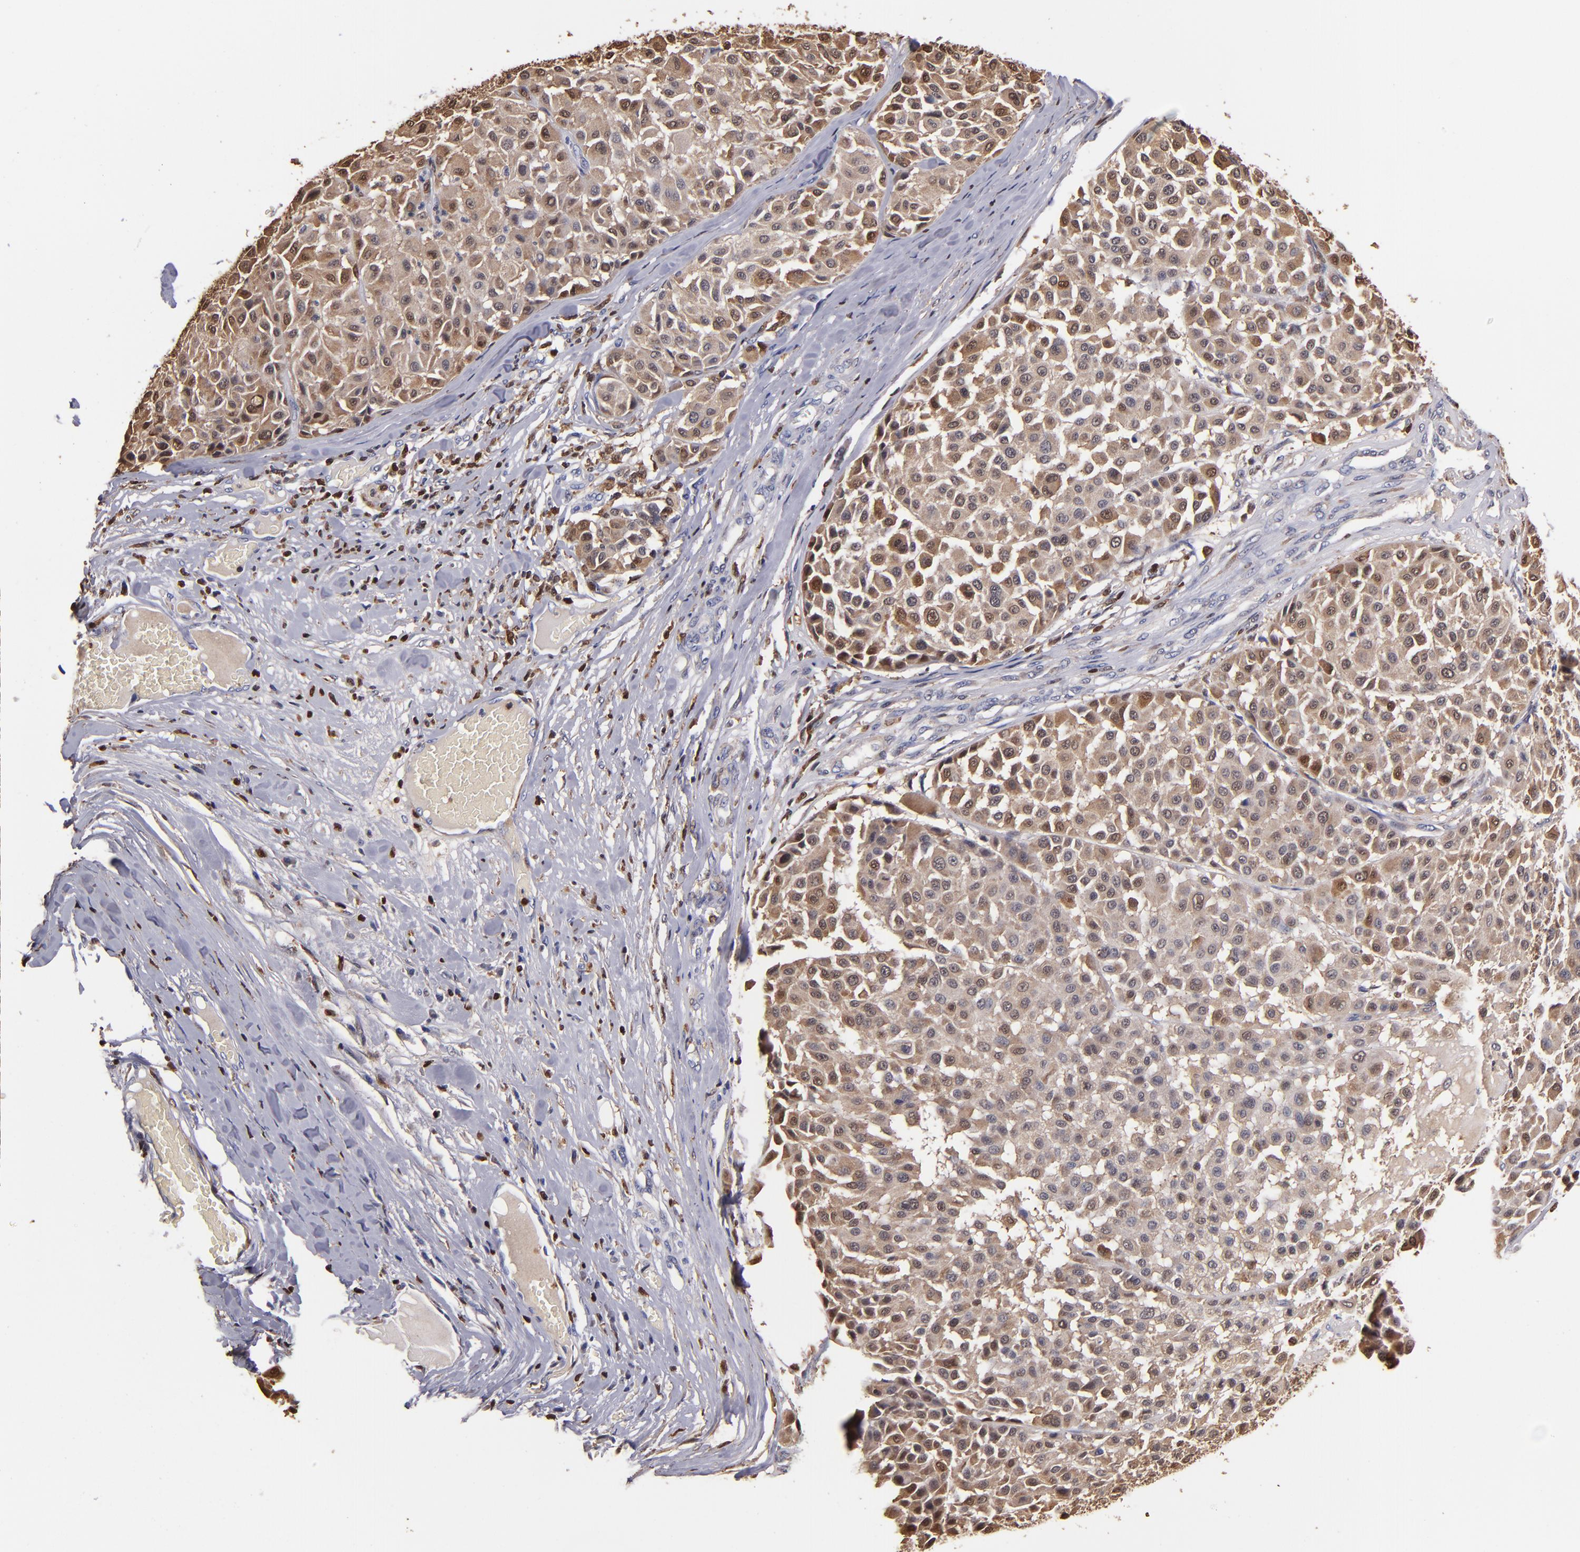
{"staining": {"intensity": "moderate", "quantity": ">75%", "location": "cytoplasmic/membranous"}, "tissue": "melanoma", "cell_type": "Tumor cells", "image_type": "cancer", "snomed": [{"axis": "morphology", "description": "Malignant melanoma, Metastatic site"}, {"axis": "topography", "description": "Soft tissue"}], "caption": "Immunohistochemical staining of human malignant melanoma (metastatic site) exhibits moderate cytoplasmic/membranous protein staining in approximately >75% of tumor cells. The staining was performed using DAB, with brown indicating positive protein expression. Nuclei are stained blue with hematoxylin.", "gene": "S100A4", "patient": {"sex": "male", "age": 41}}